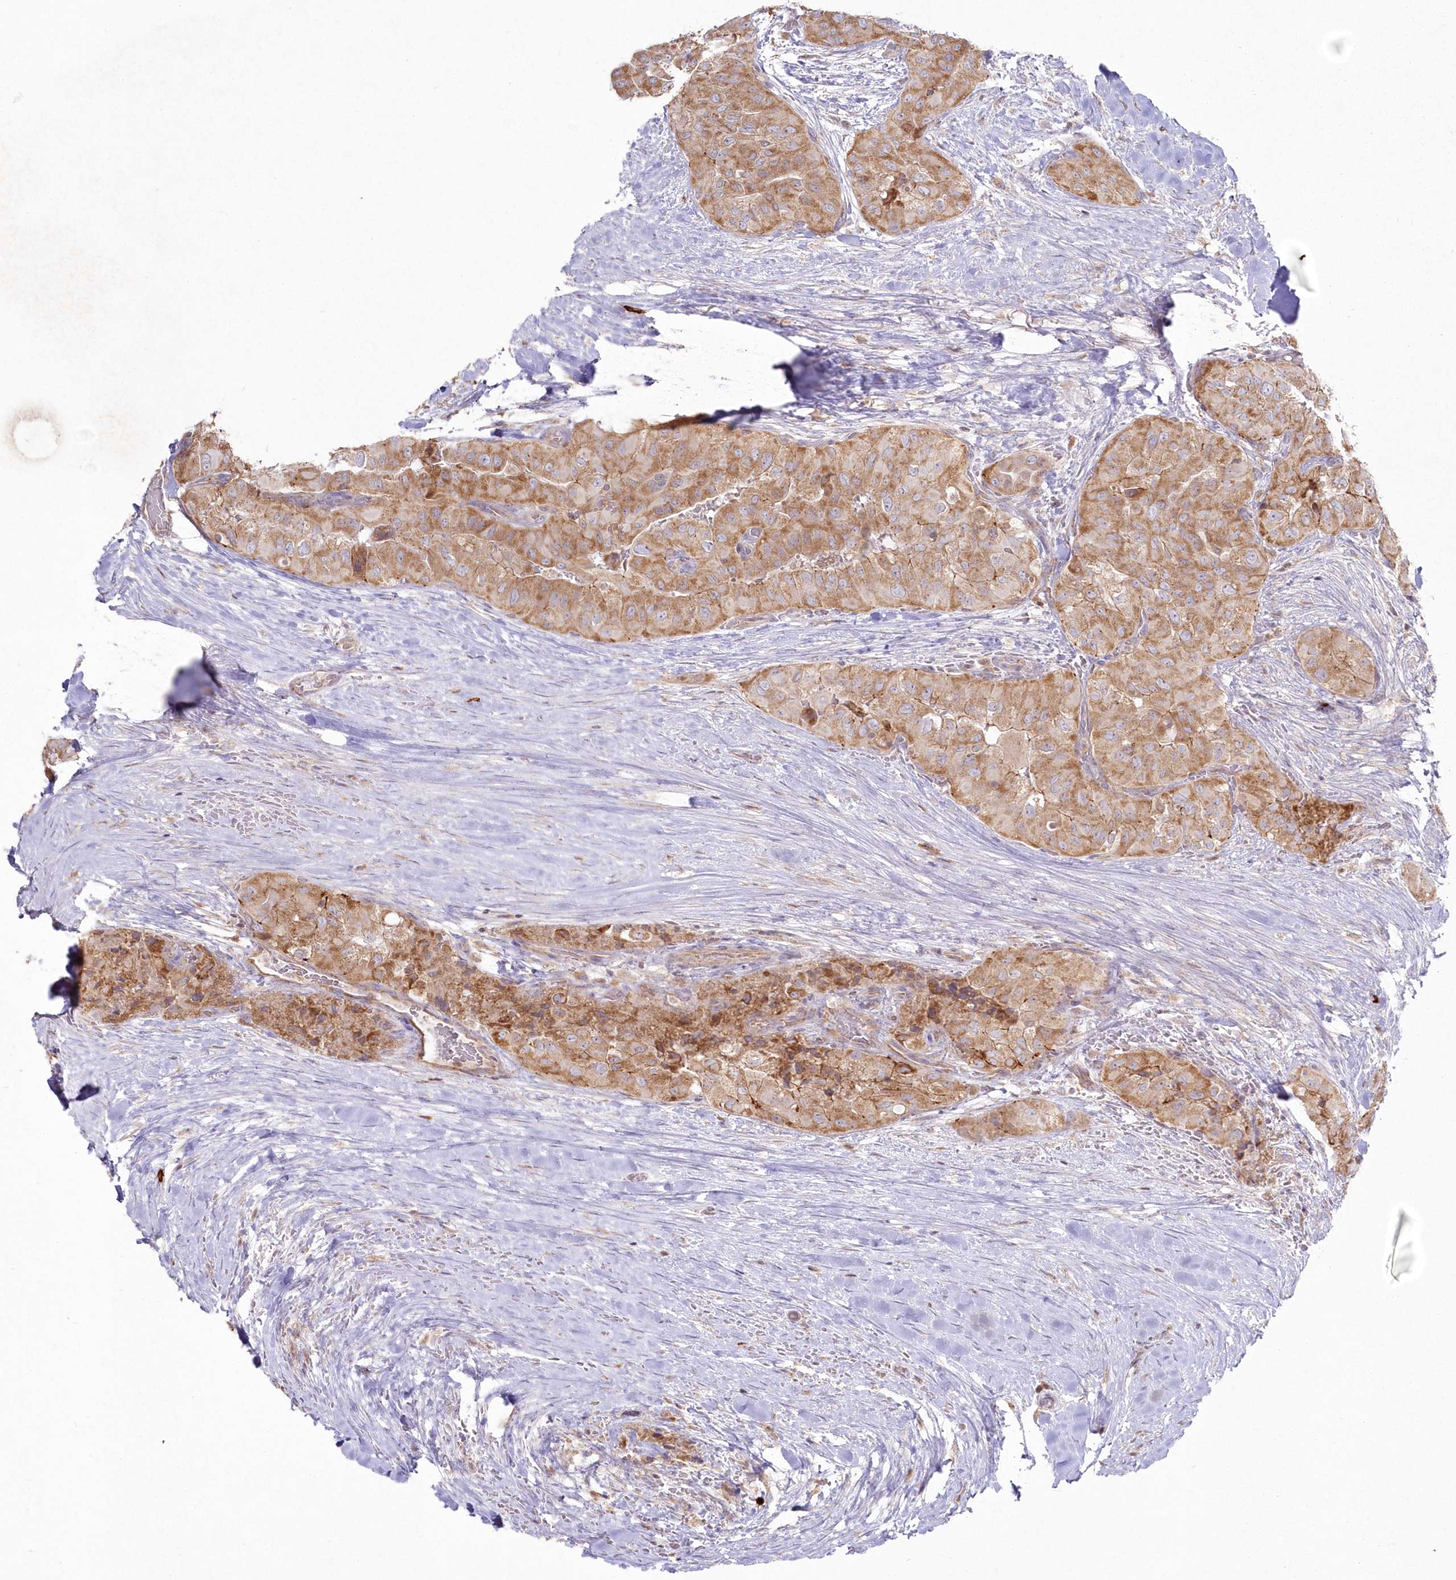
{"staining": {"intensity": "moderate", "quantity": ">75%", "location": "cytoplasmic/membranous"}, "tissue": "thyroid cancer", "cell_type": "Tumor cells", "image_type": "cancer", "snomed": [{"axis": "morphology", "description": "Papillary adenocarcinoma, NOS"}, {"axis": "topography", "description": "Thyroid gland"}], "caption": "This histopathology image shows IHC staining of papillary adenocarcinoma (thyroid), with medium moderate cytoplasmic/membranous expression in about >75% of tumor cells.", "gene": "ARSB", "patient": {"sex": "female", "age": 59}}